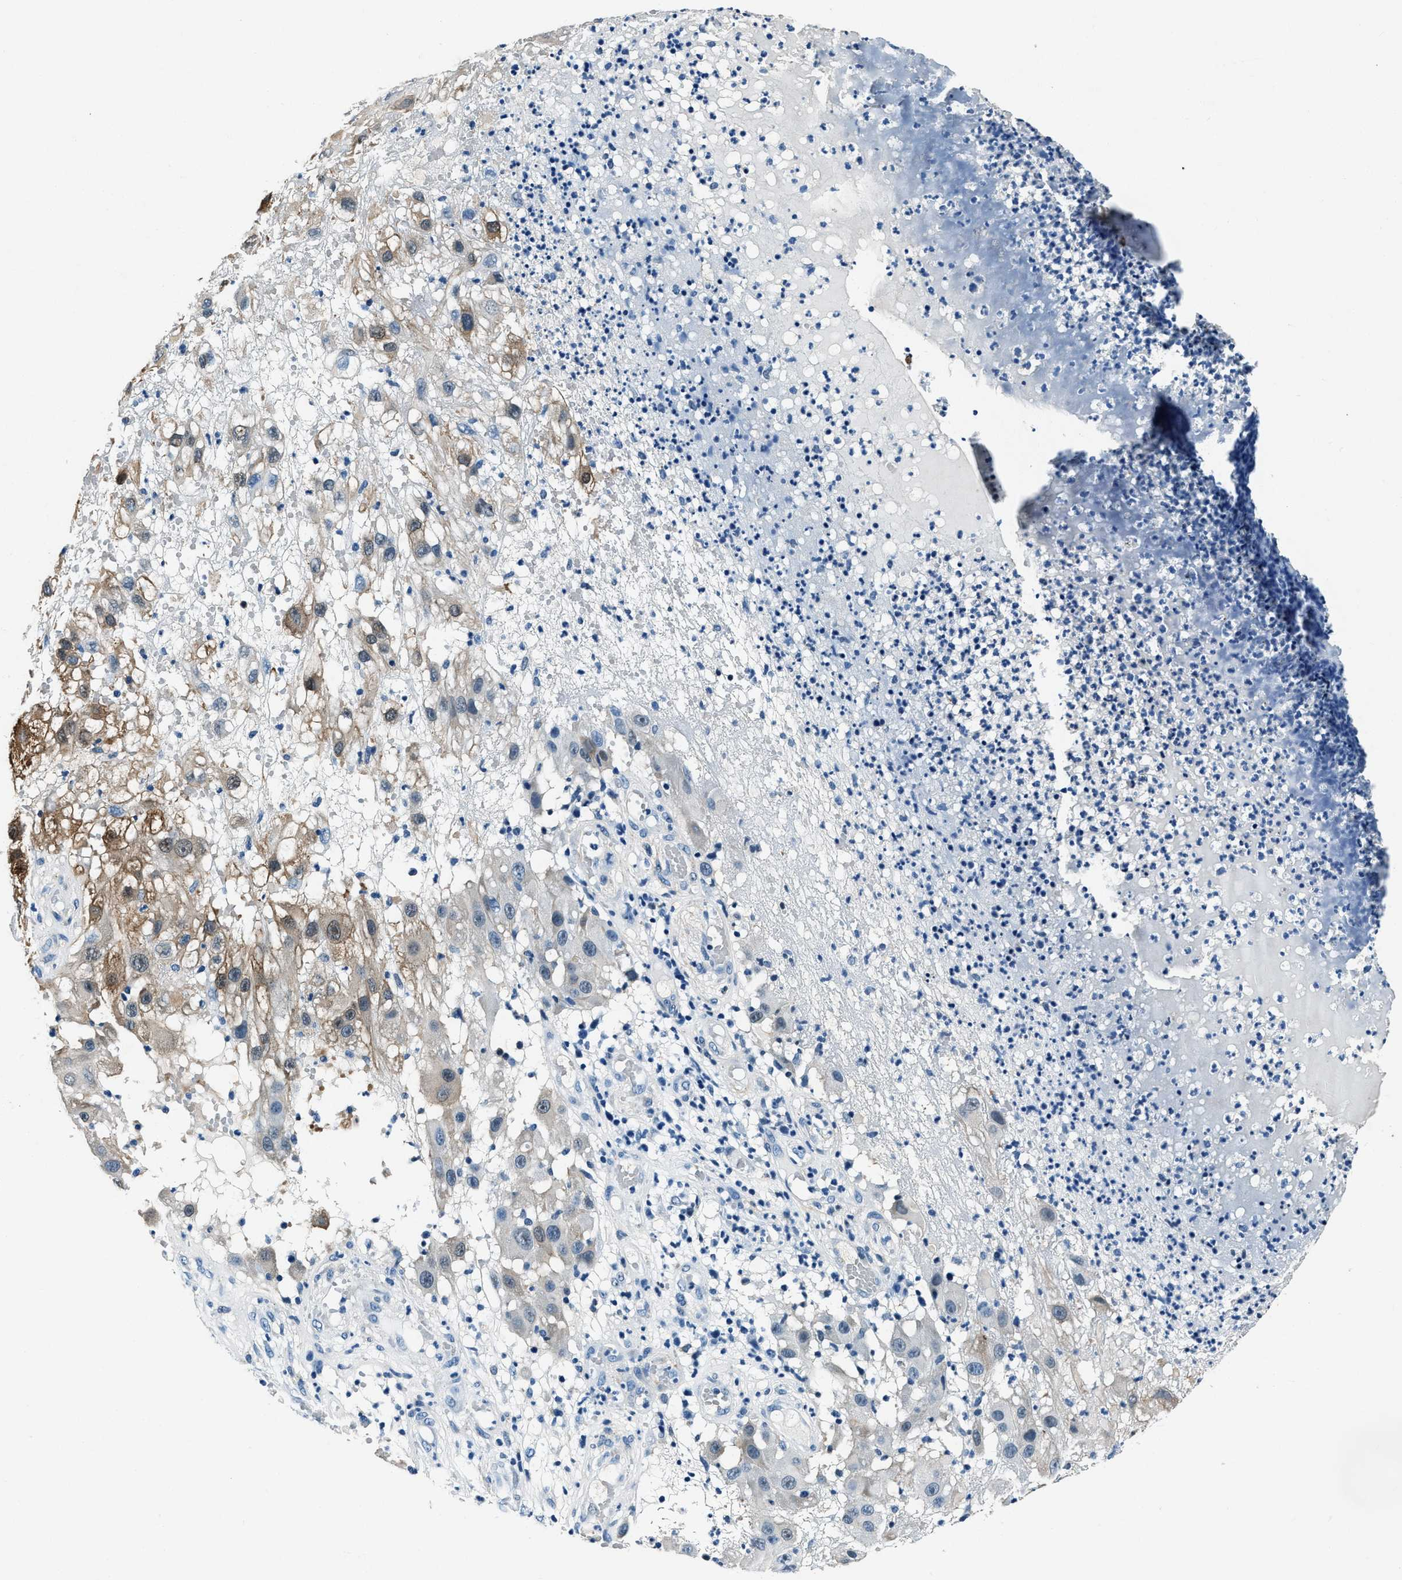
{"staining": {"intensity": "moderate", "quantity": "25%-75%", "location": "cytoplasmic/membranous"}, "tissue": "melanoma", "cell_type": "Tumor cells", "image_type": "cancer", "snomed": [{"axis": "morphology", "description": "Malignant melanoma, NOS"}, {"axis": "topography", "description": "Skin"}], "caption": "Protein staining demonstrates moderate cytoplasmic/membranous positivity in approximately 25%-75% of tumor cells in malignant melanoma.", "gene": "PTPDC1", "patient": {"sex": "female", "age": 81}}